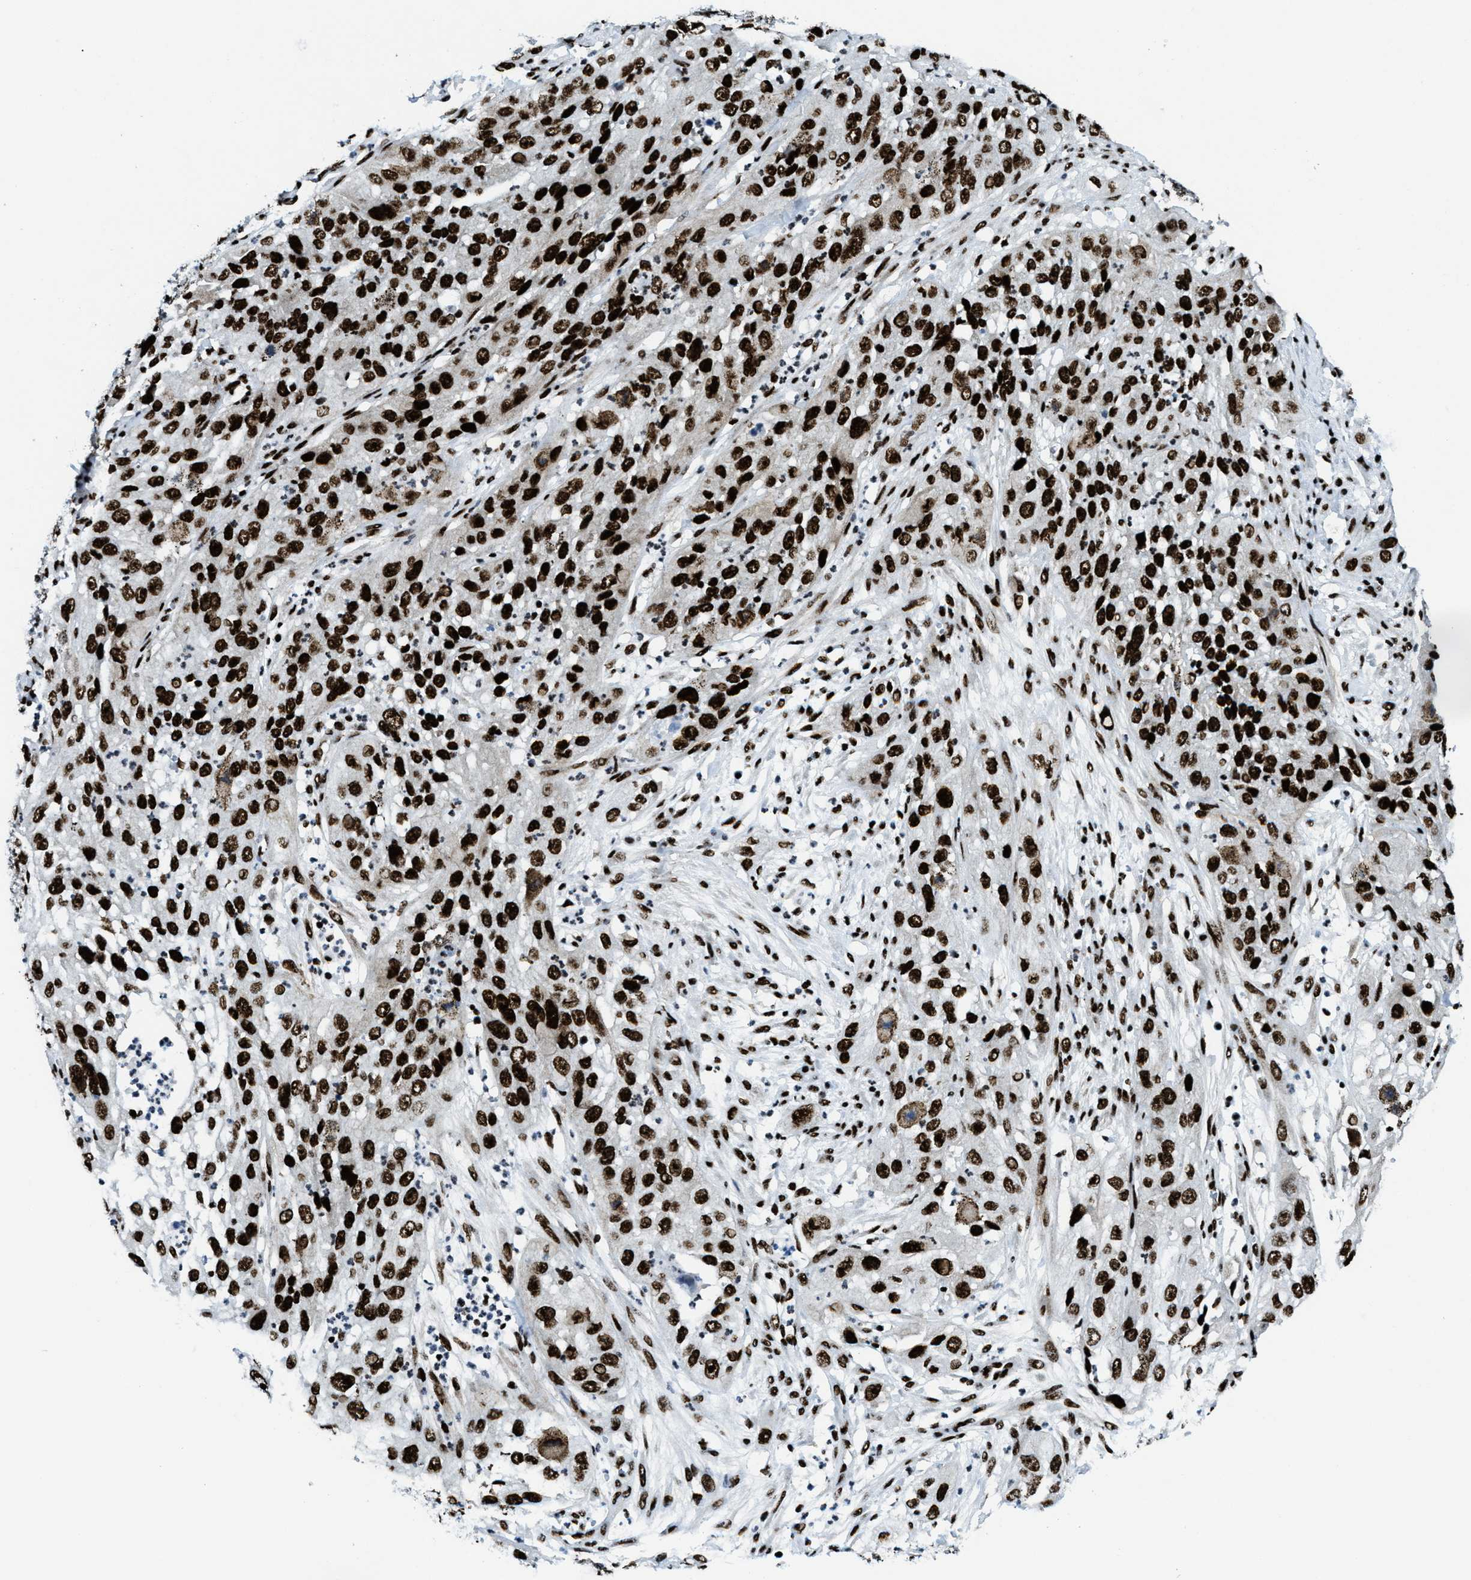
{"staining": {"intensity": "strong", "quantity": ">75%", "location": "nuclear"}, "tissue": "cervical cancer", "cell_type": "Tumor cells", "image_type": "cancer", "snomed": [{"axis": "morphology", "description": "Squamous cell carcinoma, NOS"}, {"axis": "topography", "description": "Cervix"}], "caption": "Cervical cancer (squamous cell carcinoma) stained with DAB immunohistochemistry (IHC) reveals high levels of strong nuclear staining in about >75% of tumor cells. (IHC, brightfield microscopy, high magnification).", "gene": "NONO", "patient": {"sex": "female", "age": 32}}